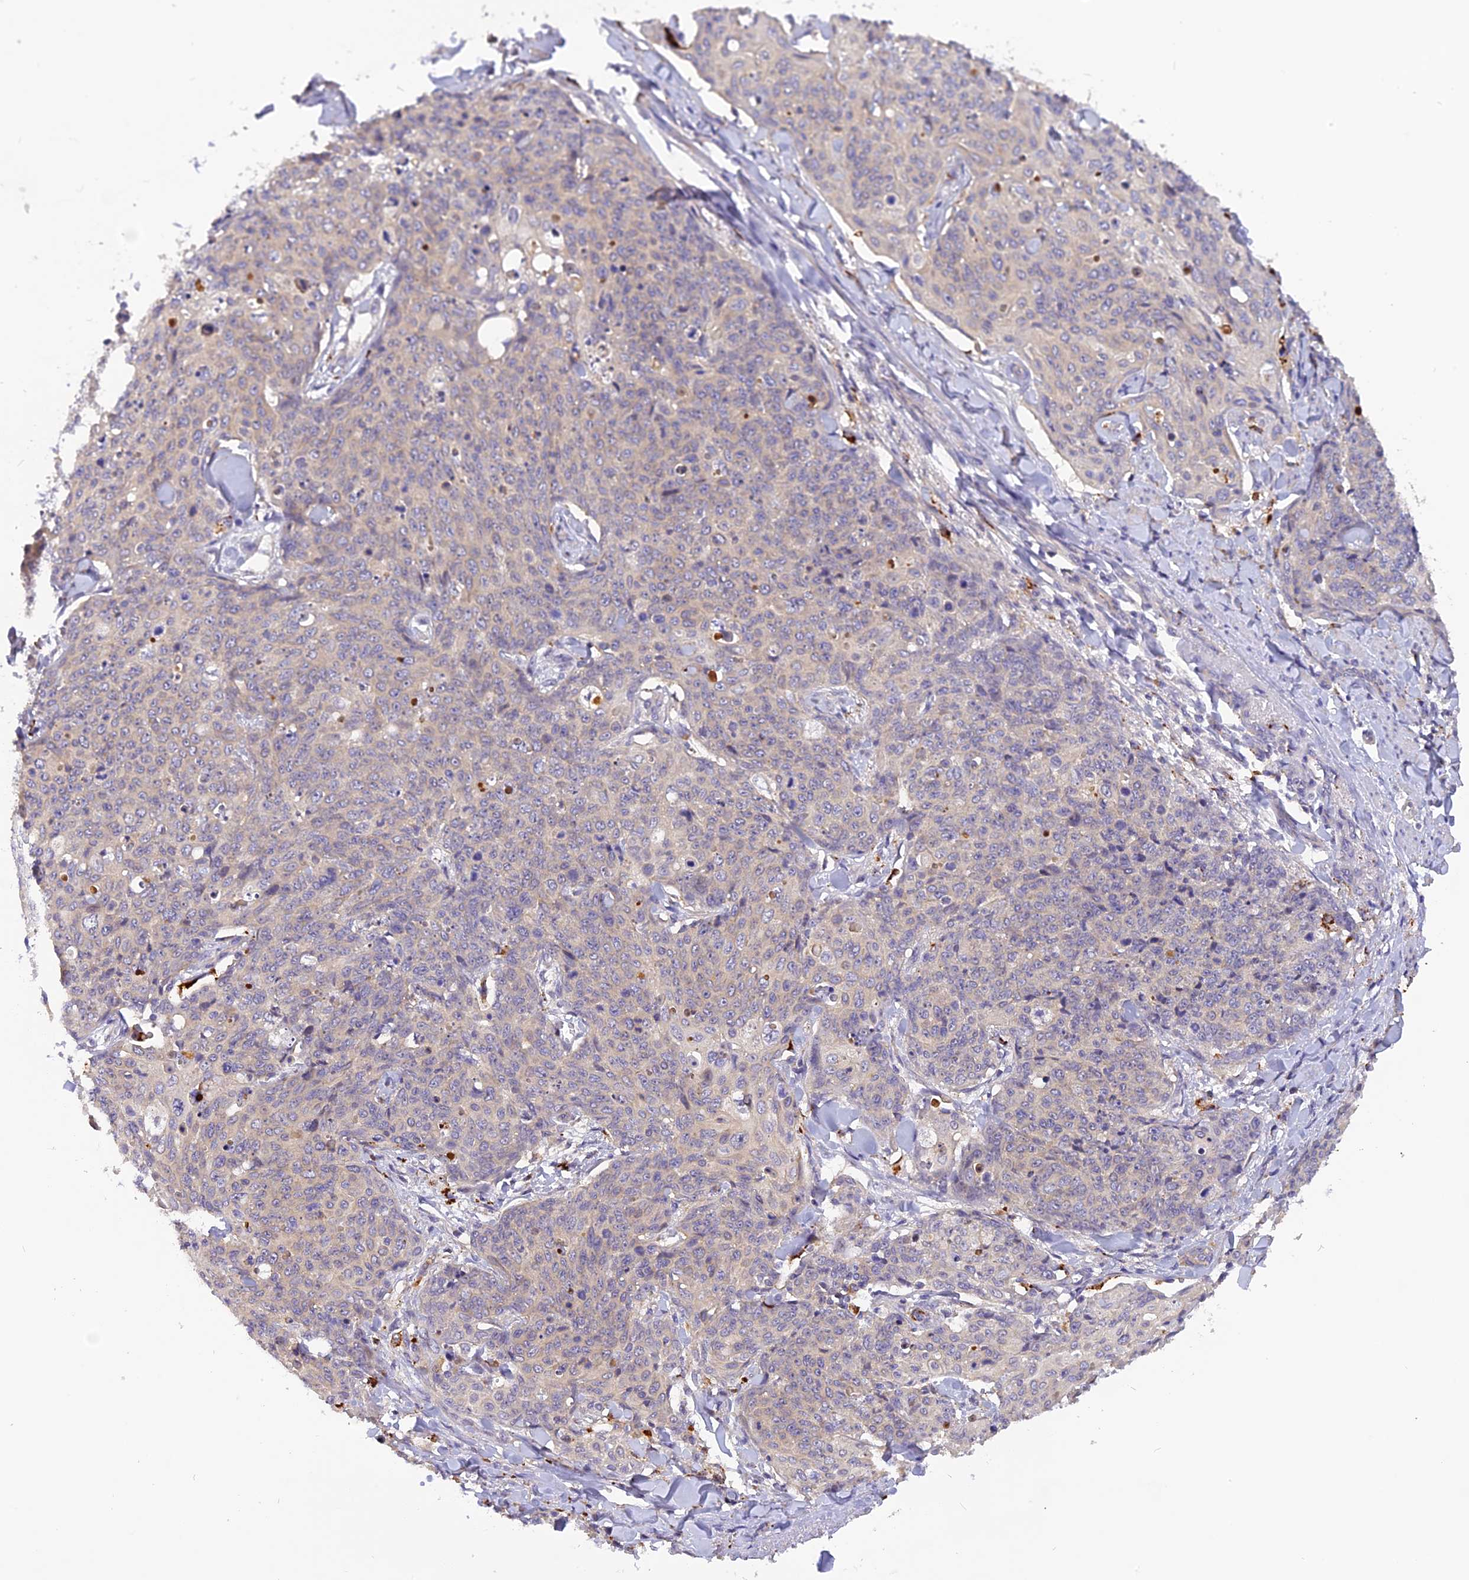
{"staining": {"intensity": "negative", "quantity": "none", "location": "none"}, "tissue": "skin cancer", "cell_type": "Tumor cells", "image_type": "cancer", "snomed": [{"axis": "morphology", "description": "Squamous cell carcinoma, NOS"}, {"axis": "topography", "description": "Skin"}, {"axis": "topography", "description": "Vulva"}], "caption": "This is a photomicrograph of immunohistochemistry staining of skin cancer, which shows no staining in tumor cells.", "gene": "FNIP2", "patient": {"sex": "female", "age": 85}}